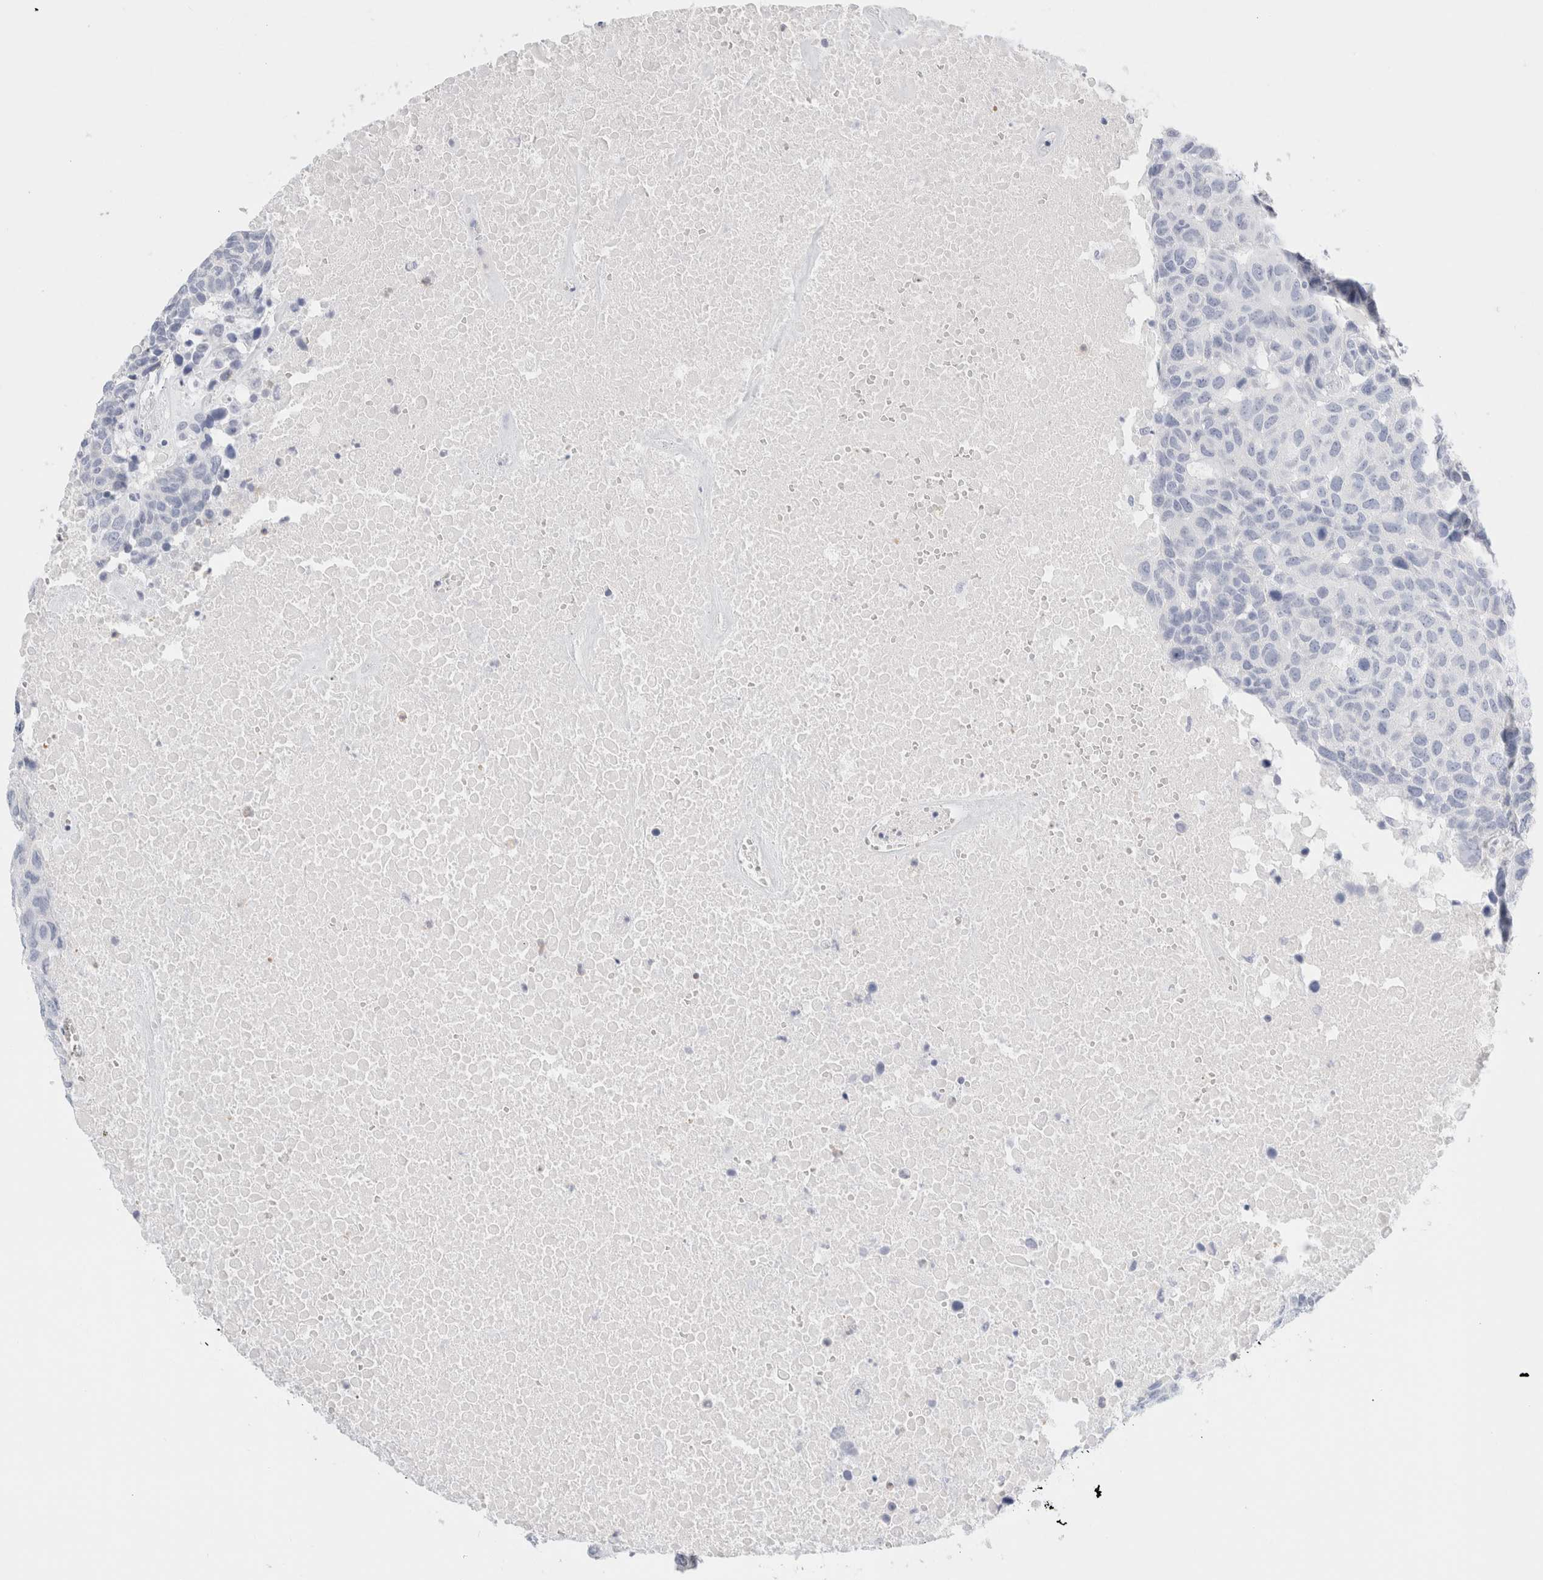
{"staining": {"intensity": "negative", "quantity": "none", "location": "none"}, "tissue": "head and neck cancer", "cell_type": "Tumor cells", "image_type": "cancer", "snomed": [{"axis": "morphology", "description": "Squamous cell carcinoma, NOS"}, {"axis": "topography", "description": "Head-Neck"}], "caption": "This image is of head and neck squamous cell carcinoma stained with IHC to label a protein in brown with the nuclei are counter-stained blue. There is no expression in tumor cells.", "gene": "ARG1", "patient": {"sex": "male", "age": 66}}